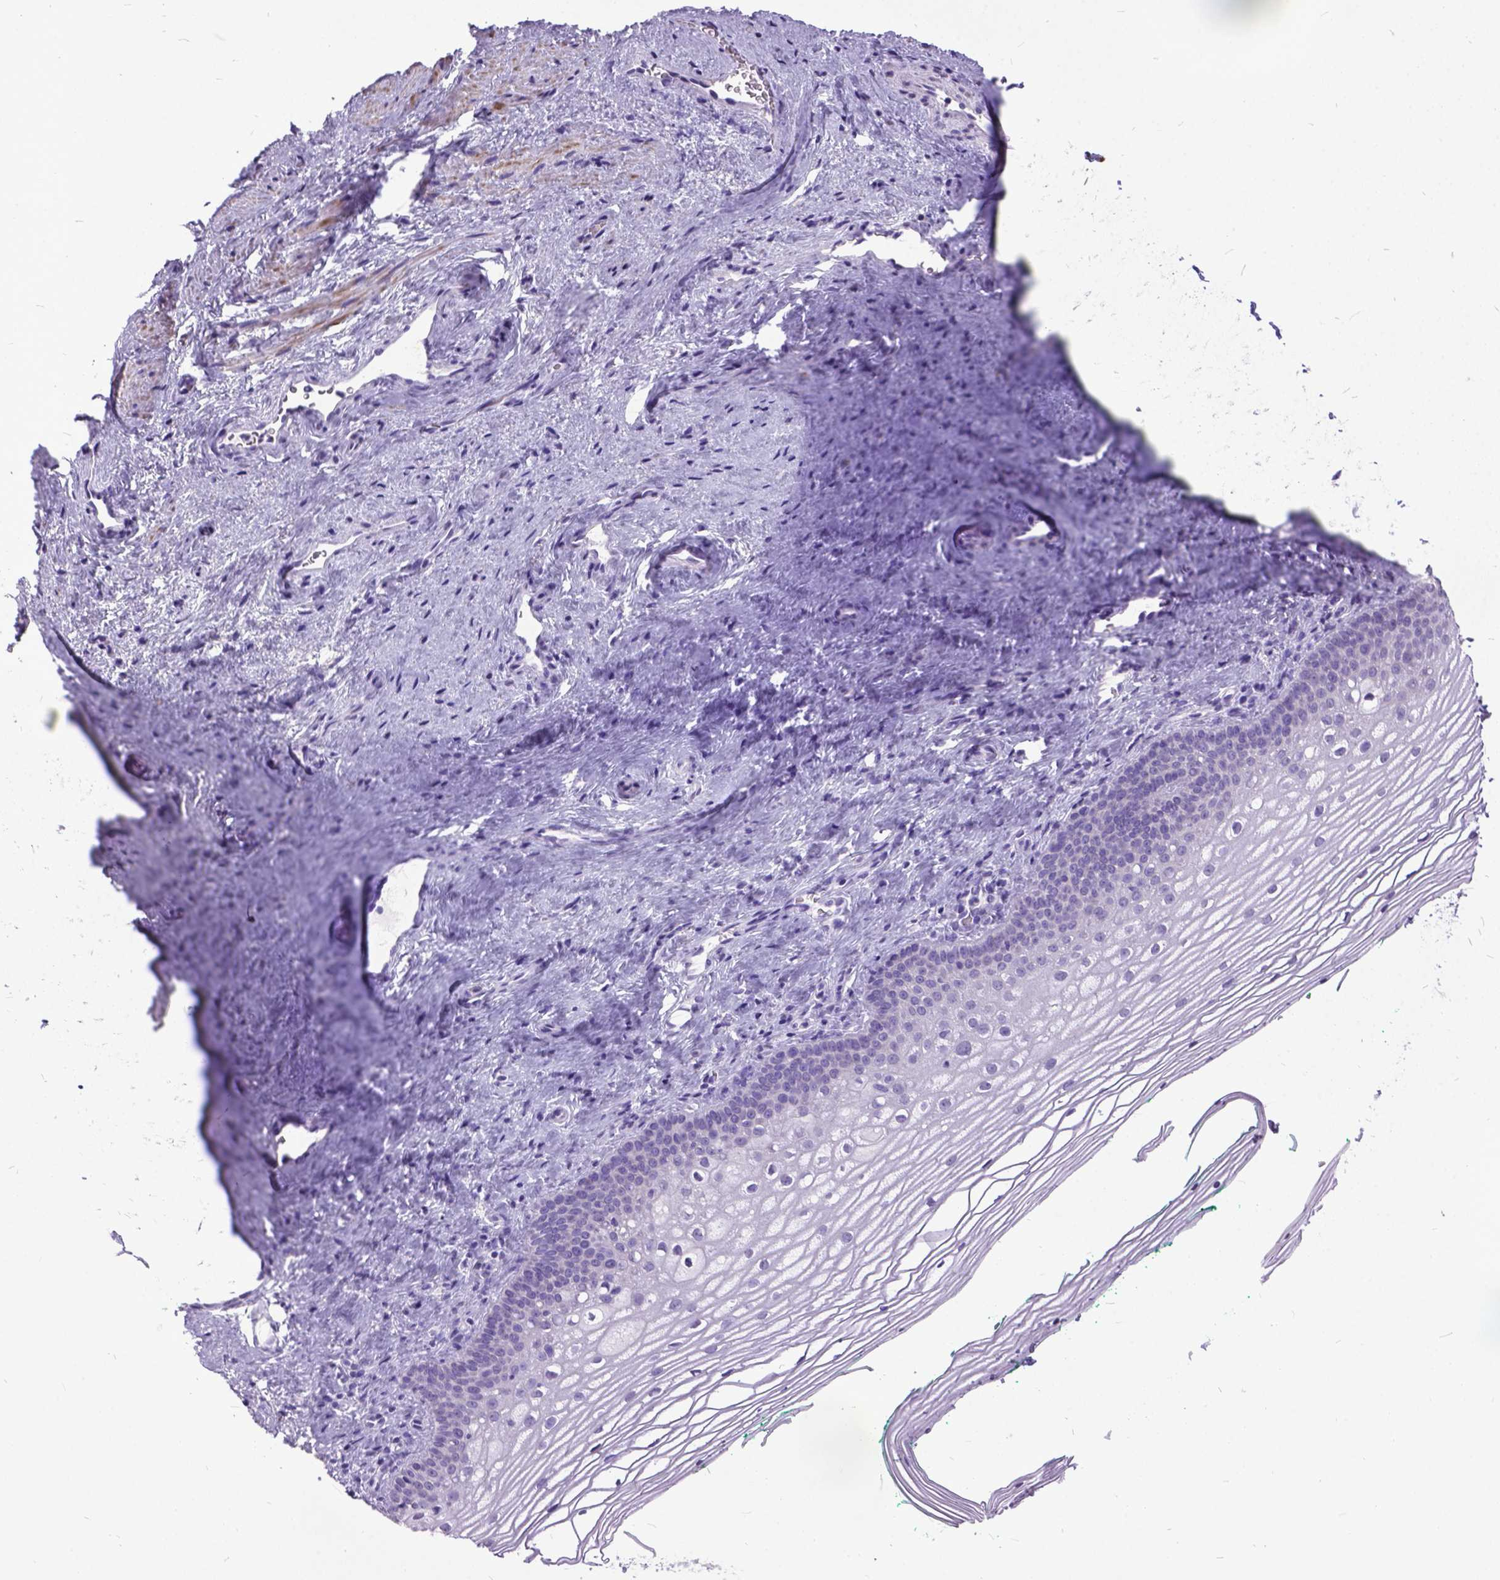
{"staining": {"intensity": "negative", "quantity": "none", "location": "none"}, "tissue": "vagina", "cell_type": "Squamous epithelial cells", "image_type": "normal", "snomed": [{"axis": "morphology", "description": "Normal tissue, NOS"}, {"axis": "topography", "description": "Vagina"}], "caption": "High power microscopy histopathology image of an IHC micrograph of benign vagina, revealing no significant positivity in squamous epithelial cells. The staining is performed using DAB brown chromogen with nuclei counter-stained in using hematoxylin.", "gene": "MARCHF10", "patient": {"sex": "female", "age": 44}}